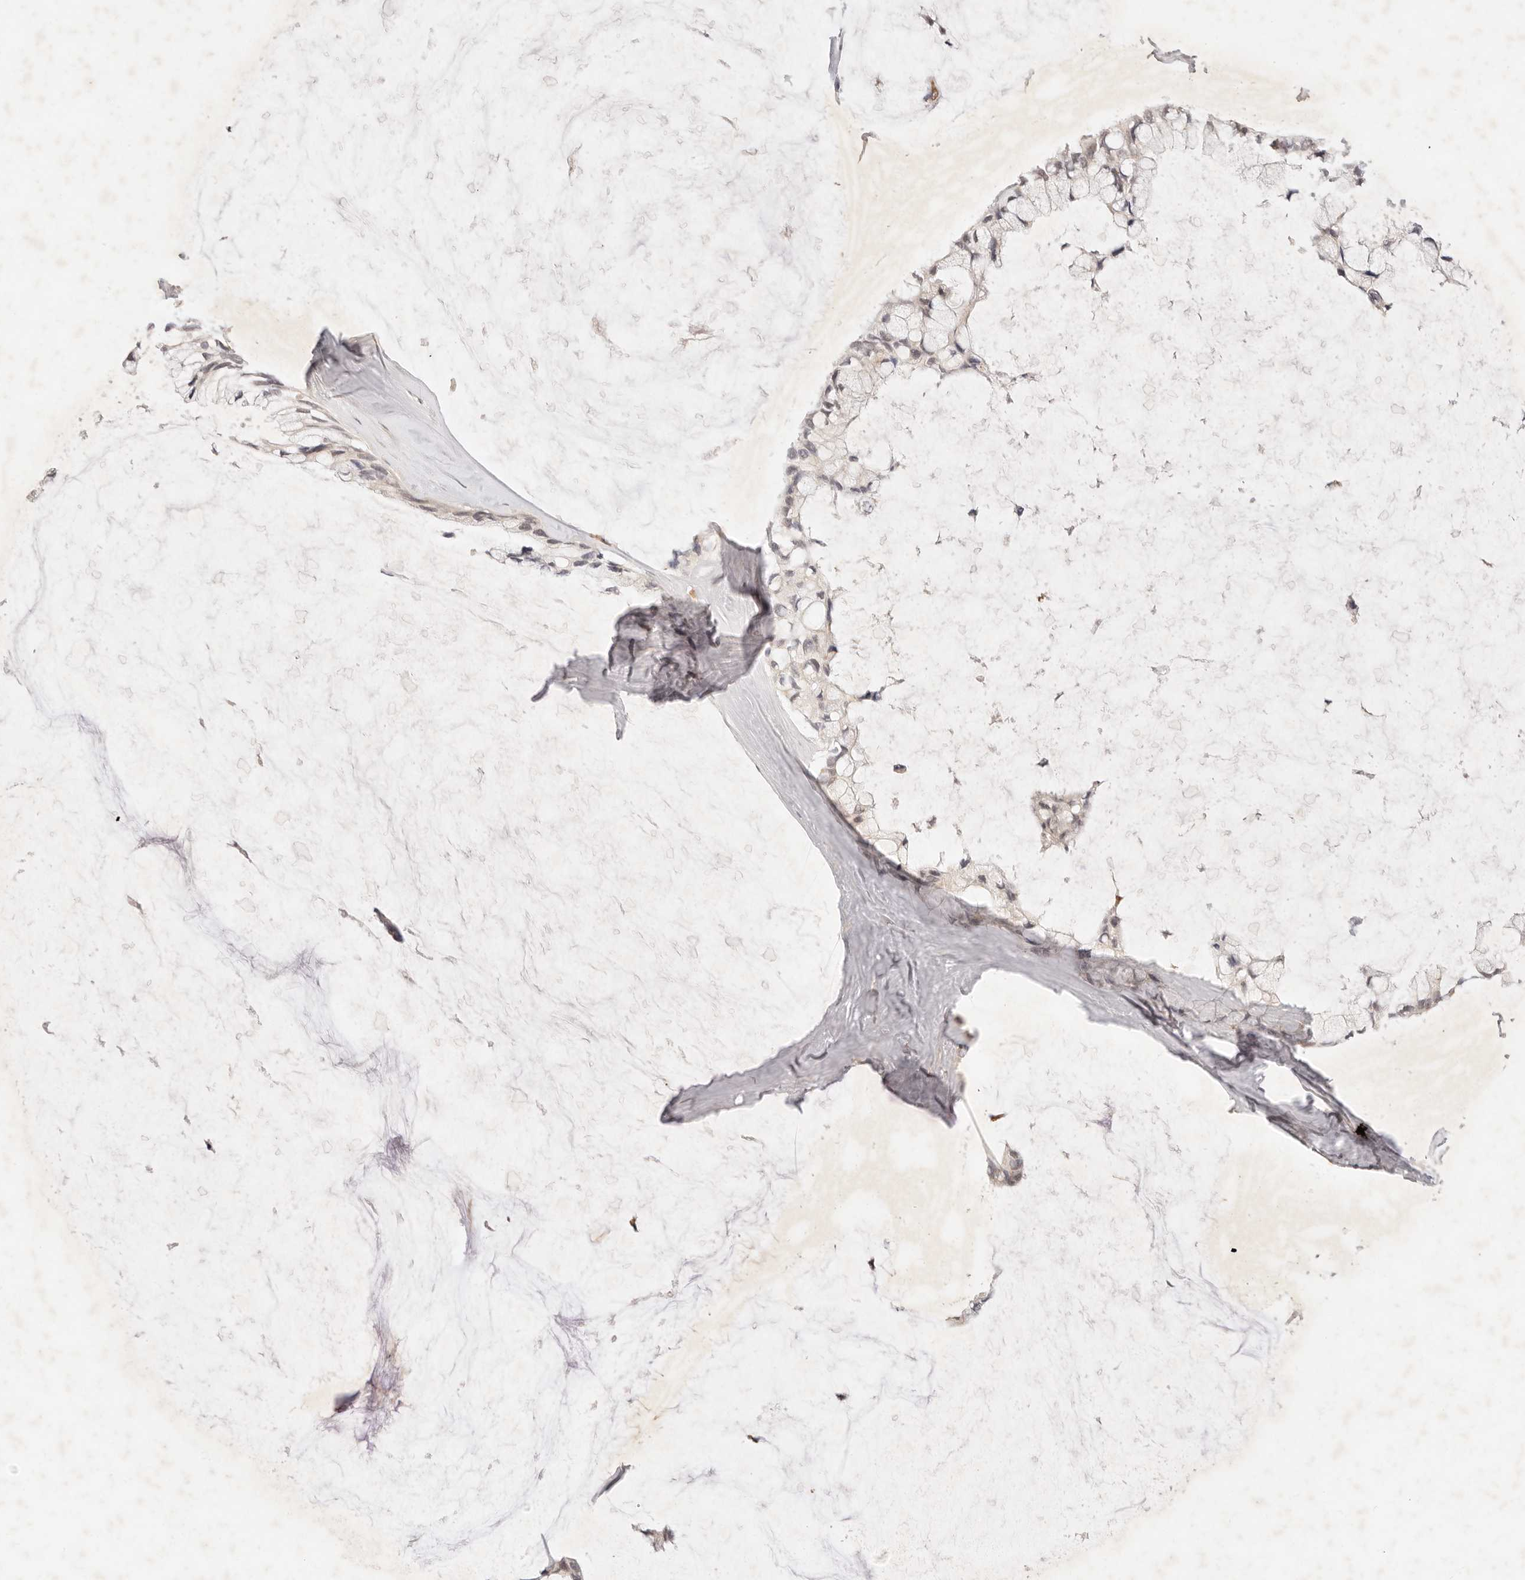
{"staining": {"intensity": "weak", "quantity": "<25%", "location": "nuclear"}, "tissue": "ovarian cancer", "cell_type": "Tumor cells", "image_type": "cancer", "snomed": [{"axis": "morphology", "description": "Cystadenocarcinoma, mucinous, NOS"}, {"axis": "topography", "description": "Ovary"}], "caption": "A high-resolution micrograph shows immunohistochemistry (IHC) staining of ovarian cancer (mucinous cystadenocarcinoma), which displays no significant staining in tumor cells.", "gene": "GPR156", "patient": {"sex": "female", "age": 39}}